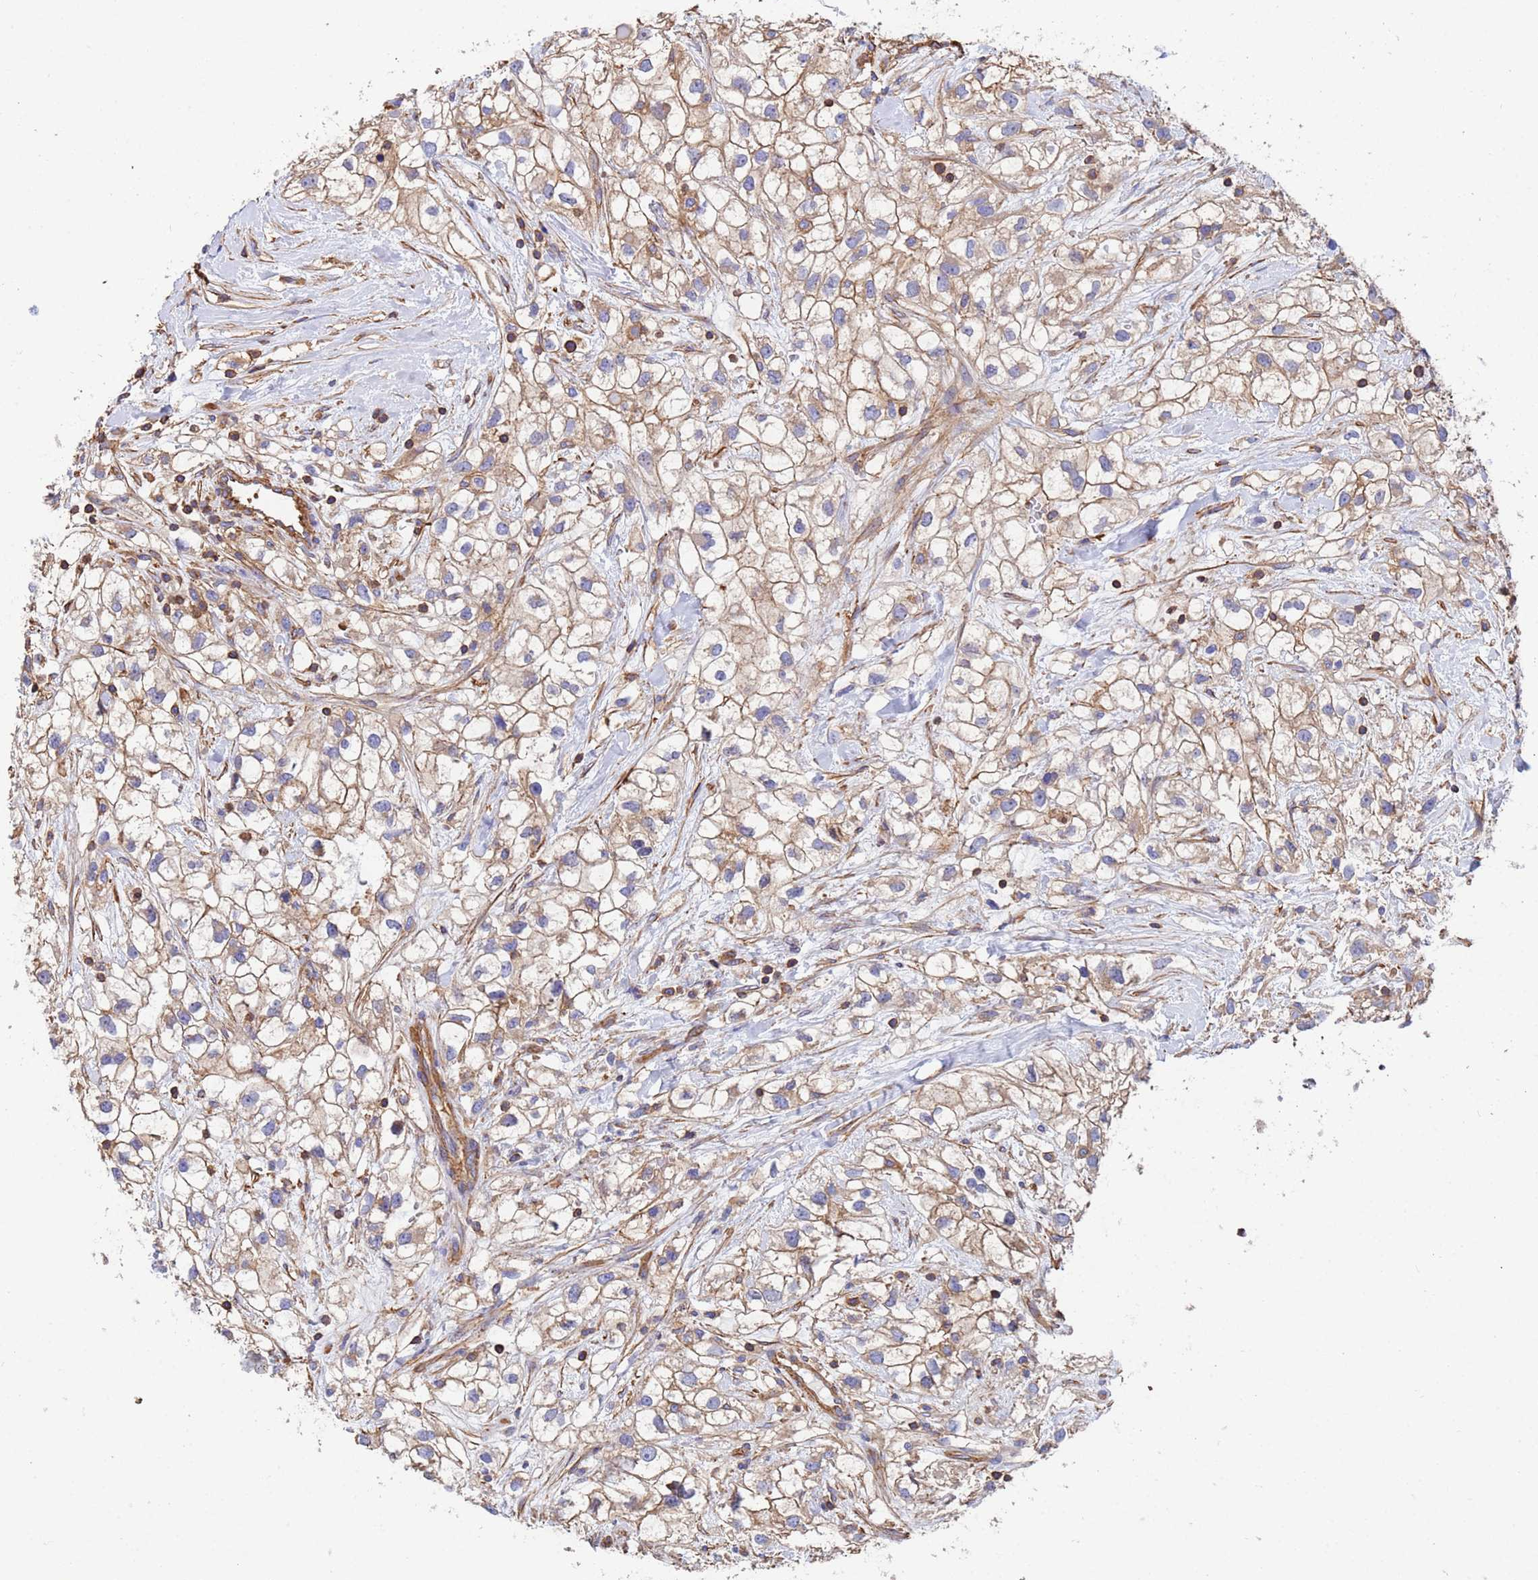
{"staining": {"intensity": "weak", "quantity": ">75%", "location": "cytoplasmic/membranous"}, "tissue": "renal cancer", "cell_type": "Tumor cells", "image_type": "cancer", "snomed": [{"axis": "morphology", "description": "Adenocarcinoma, NOS"}, {"axis": "topography", "description": "Kidney"}], "caption": "A micrograph of renal adenocarcinoma stained for a protein demonstrates weak cytoplasmic/membranous brown staining in tumor cells. (DAB (3,3'-diaminobenzidine) = brown stain, brightfield microscopy at high magnification).", "gene": "MYL12A", "patient": {"sex": "male", "age": 59}}